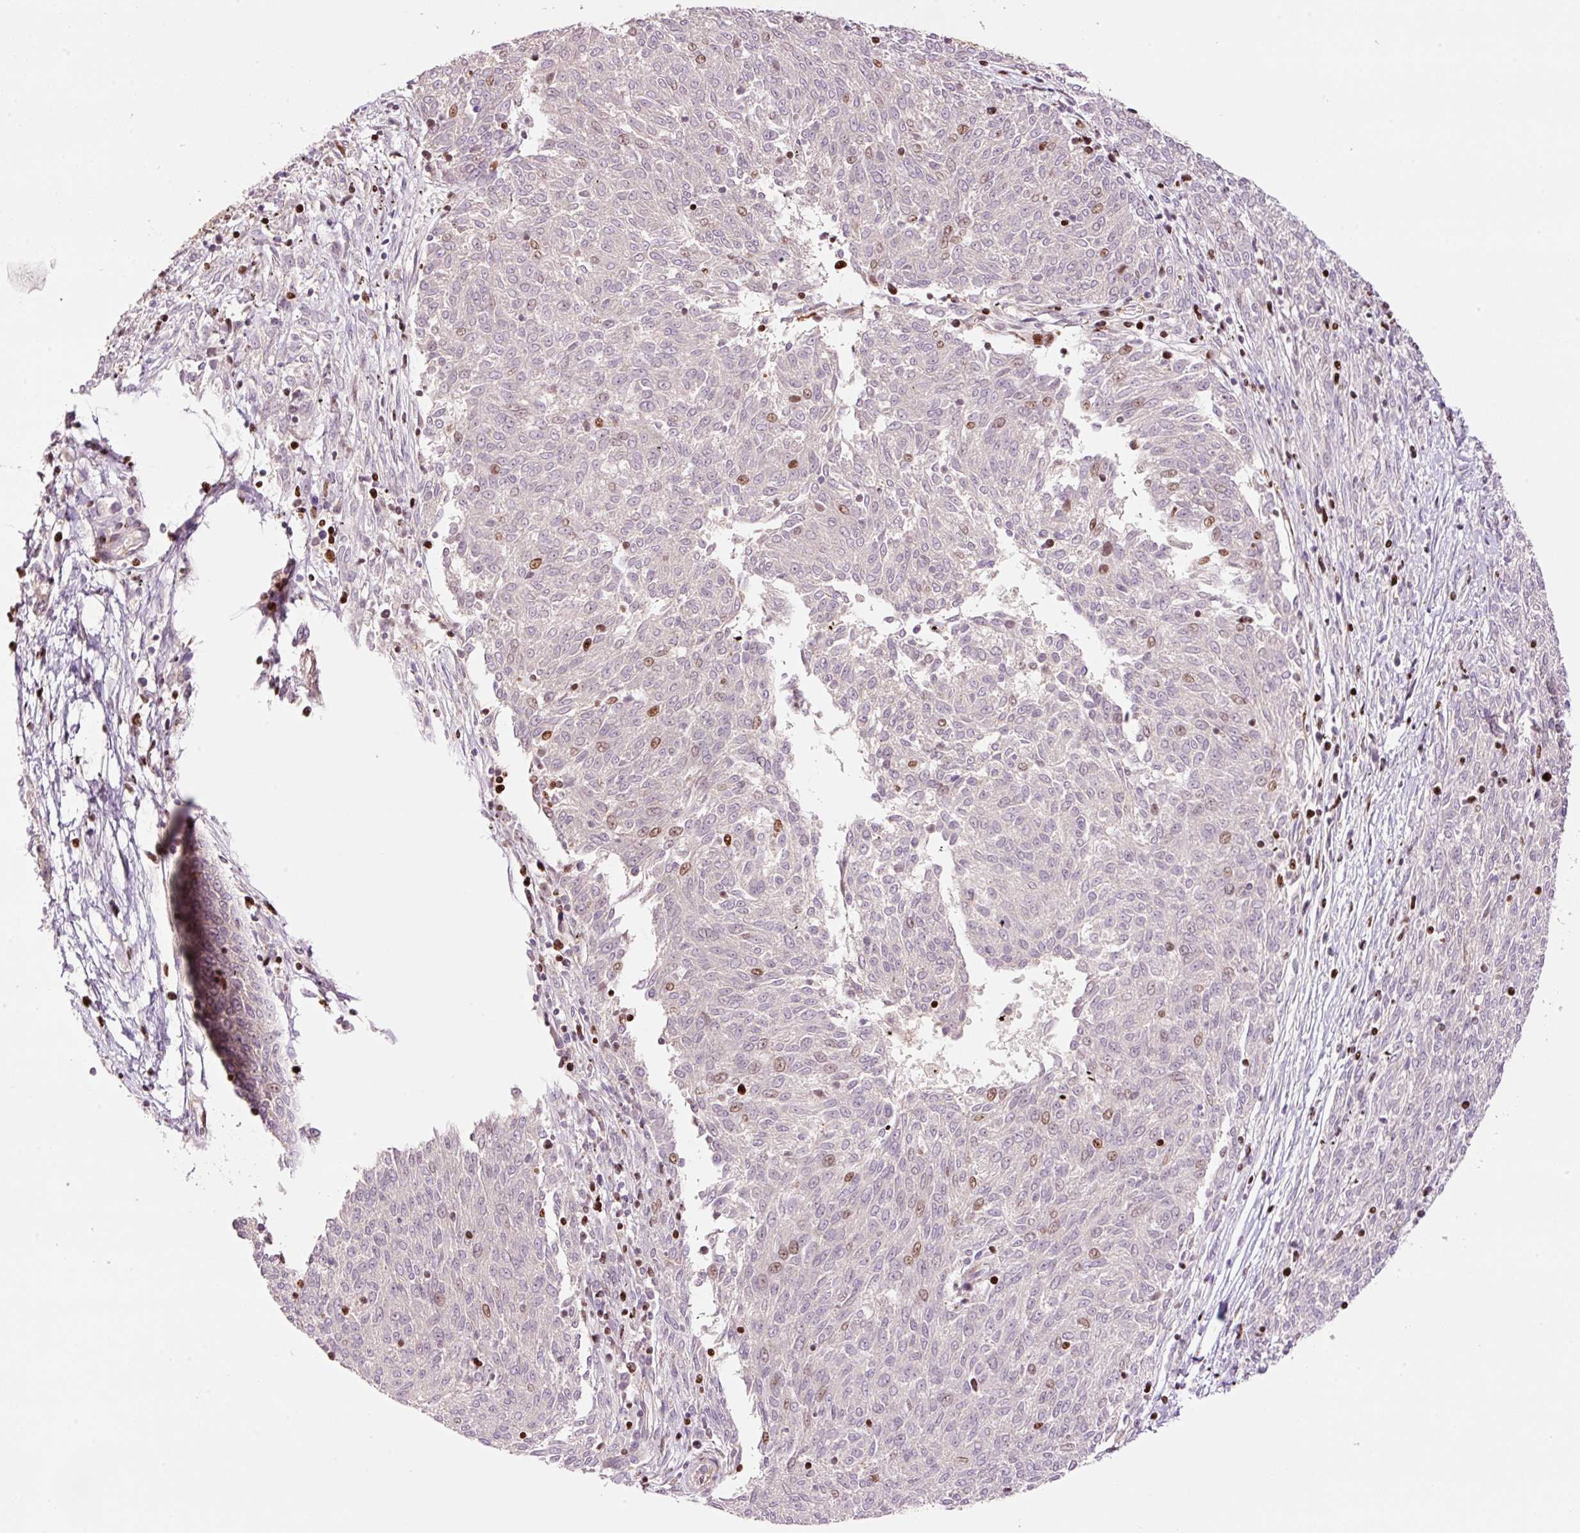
{"staining": {"intensity": "weak", "quantity": "<25%", "location": "nuclear"}, "tissue": "melanoma", "cell_type": "Tumor cells", "image_type": "cancer", "snomed": [{"axis": "morphology", "description": "Malignant melanoma, NOS"}, {"axis": "topography", "description": "Skin"}], "caption": "IHC histopathology image of neoplastic tissue: human malignant melanoma stained with DAB exhibits no significant protein staining in tumor cells.", "gene": "TMEM8B", "patient": {"sex": "female", "age": 72}}